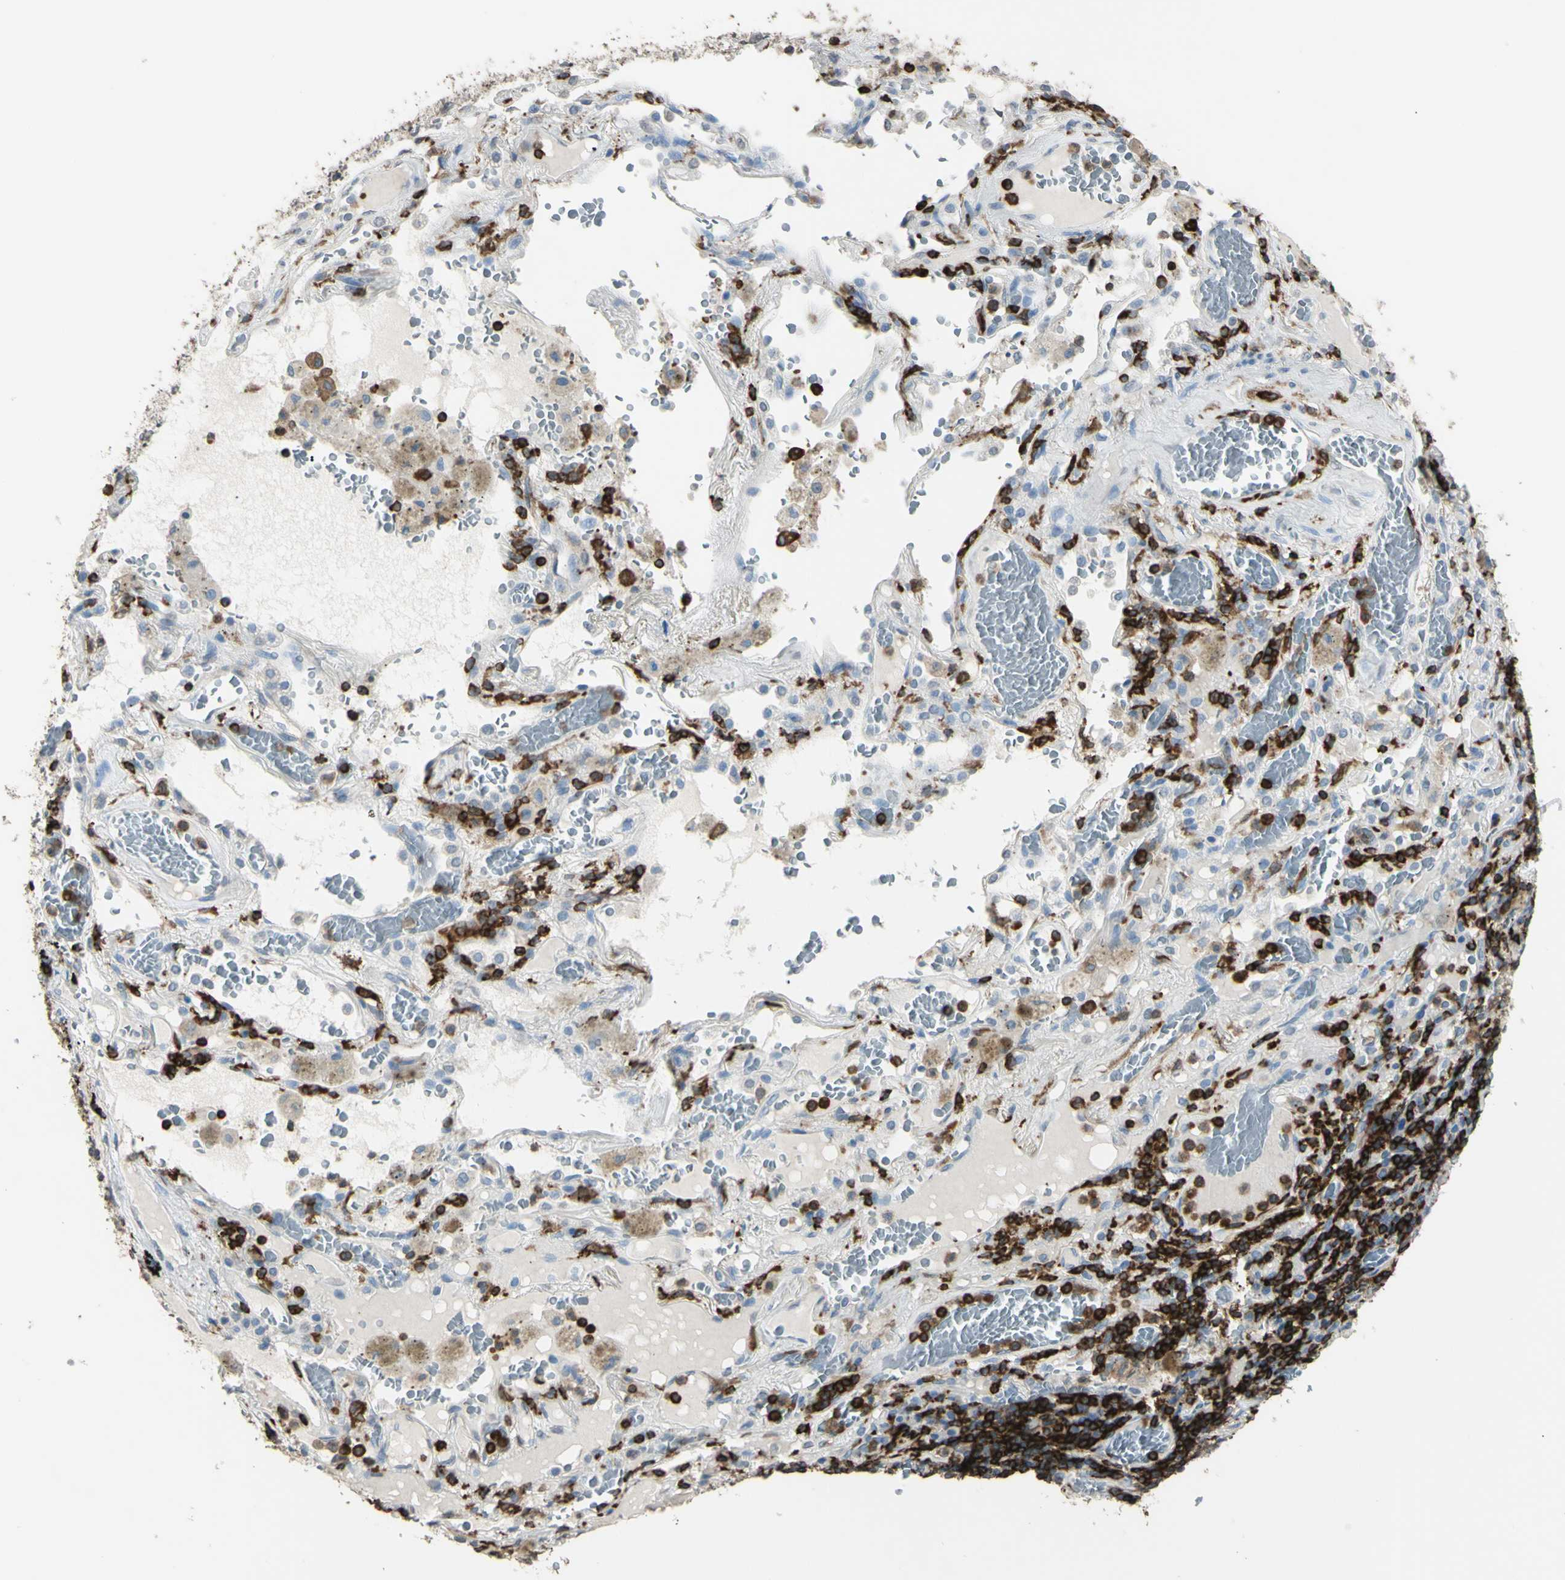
{"staining": {"intensity": "negative", "quantity": "none", "location": "none"}, "tissue": "lung cancer", "cell_type": "Tumor cells", "image_type": "cancer", "snomed": [{"axis": "morphology", "description": "Squamous cell carcinoma, NOS"}, {"axis": "topography", "description": "Lung"}], "caption": "This photomicrograph is of lung cancer (squamous cell carcinoma) stained with immunohistochemistry (IHC) to label a protein in brown with the nuclei are counter-stained blue. There is no staining in tumor cells.", "gene": "PSTPIP1", "patient": {"sex": "male", "age": 57}}